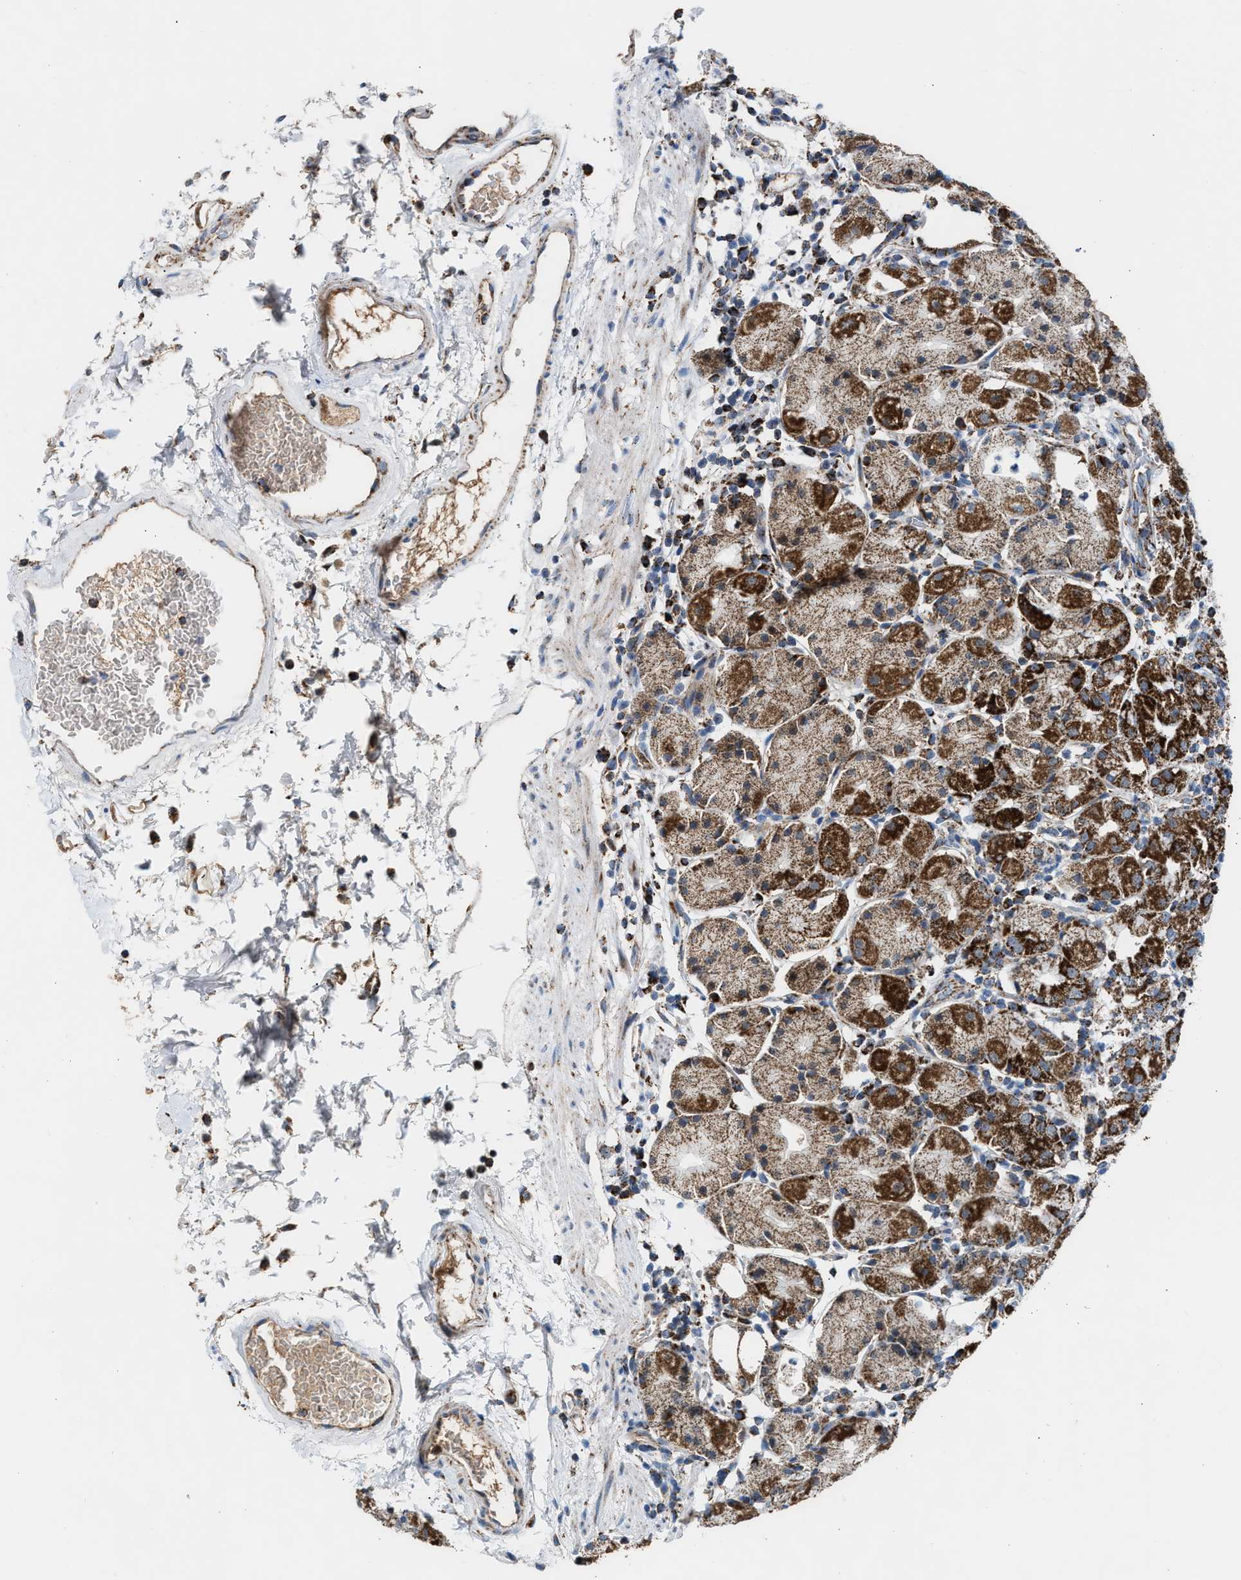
{"staining": {"intensity": "moderate", "quantity": ">75%", "location": "cytoplasmic/membranous"}, "tissue": "stomach", "cell_type": "Glandular cells", "image_type": "normal", "snomed": [{"axis": "morphology", "description": "Normal tissue, NOS"}, {"axis": "topography", "description": "Stomach"}, {"axis": "topography", "description": "Stomach, lower"}], "caption": "Moderate cytoplasmic/membranous staining for a protein is appreciated in about >75% of glandular cells of normal stomach using immunohistochemistry (IHC).", "gene": "PMPCA", "patient": {"sex": "female", "age": 75}}